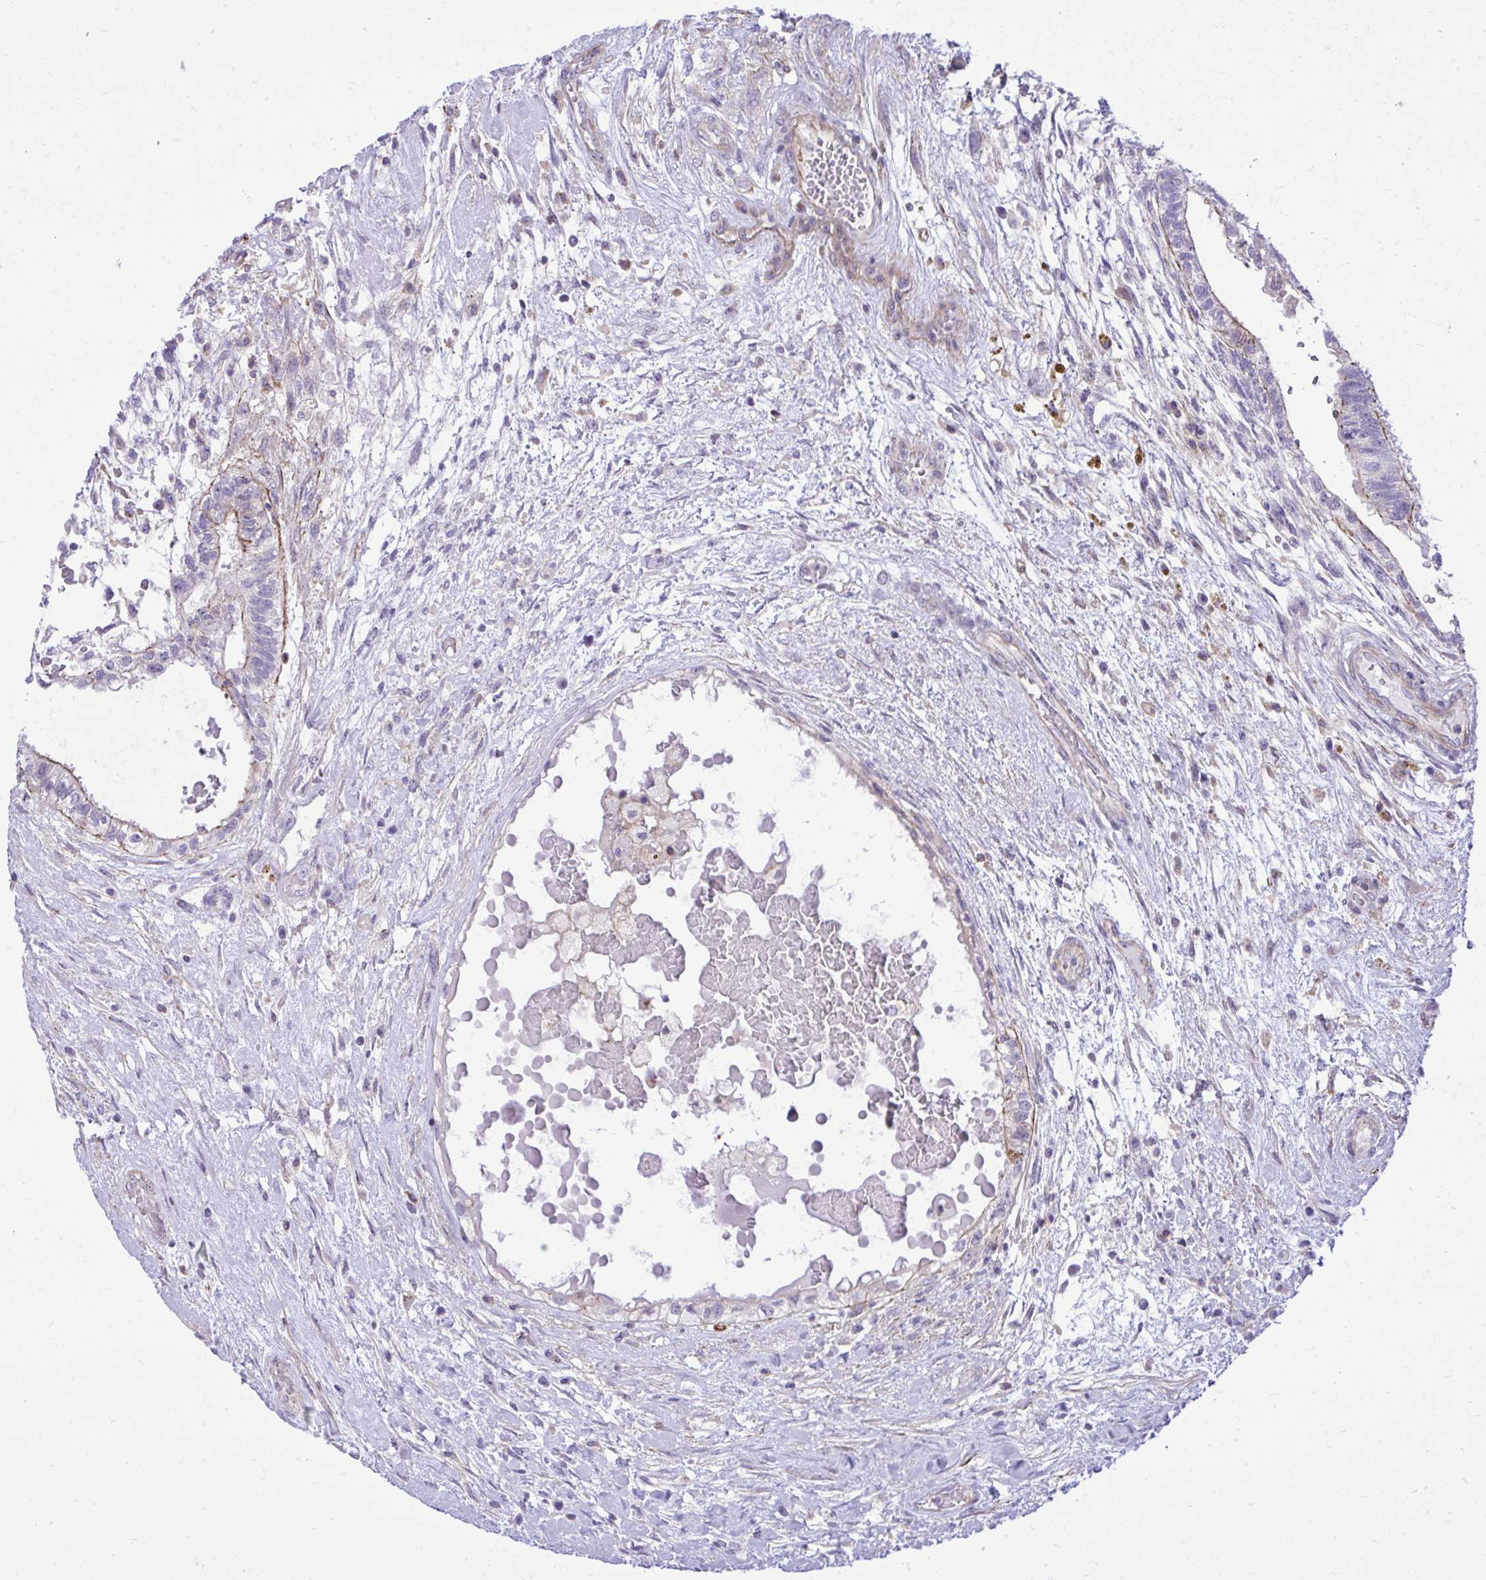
{"staining": {"intensity": "negative", "quantity": "none", "location": "none"}, "tissue": "testis cancer", "cell_type": "Tumor cells", "image_type": "cancer", "snomed": [{"axis": "morphology", "description": "Normal tissue, NOS"}, {"axis": "morphology", "description": "Carcinoma, Embryonal, NOS"}, {"axis": "topography", "description": "Testis"}], "caption": "High magnification brightfield microscopy of testis cancer (embryonal carcinoma) stained with DAB (3,3'-diaminobenzidine) (brown) and counterstained with hematoxylin (blue): tumor cells show no significant staining.", "gene": "GRK4", "patient": {"sex": "male", "age": 32}}